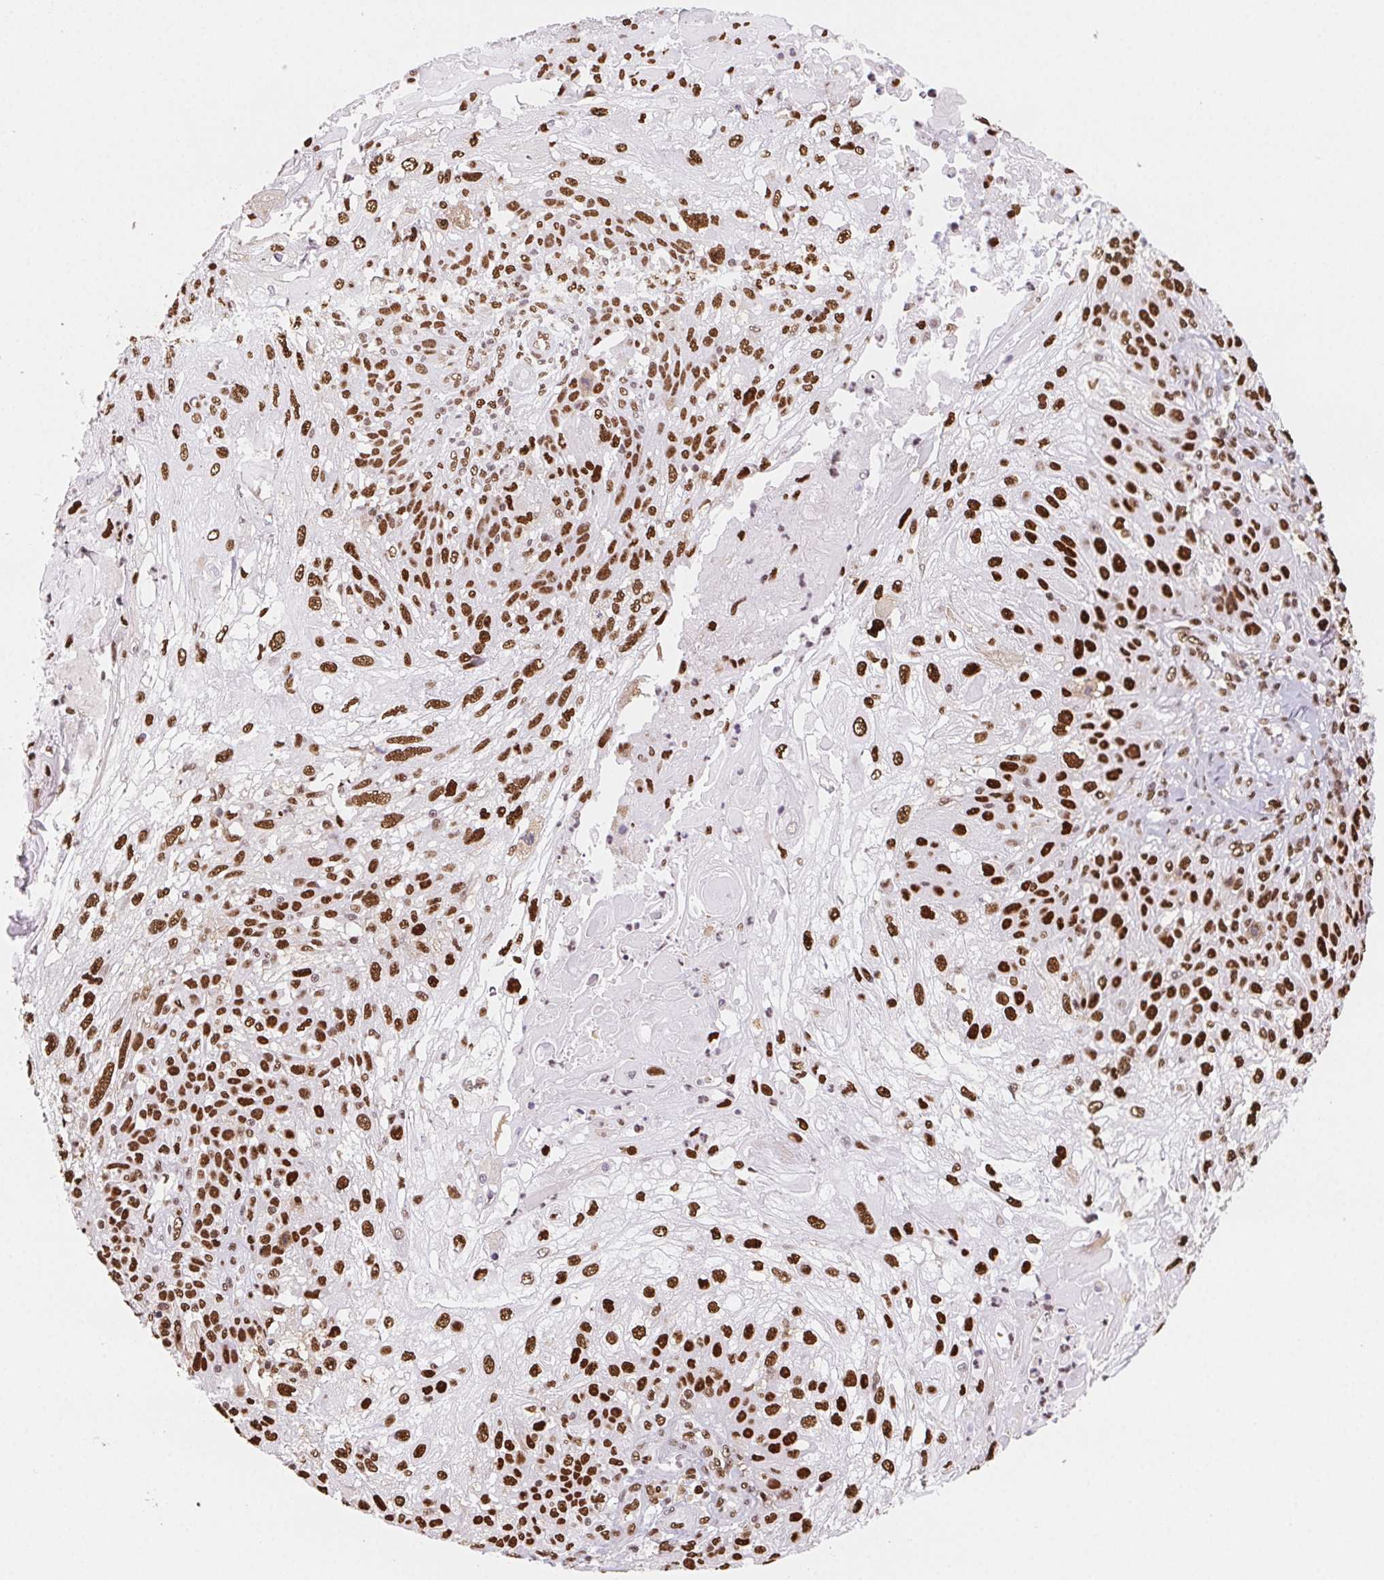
{"staining": {"intensity": "strong", "quantity": ">75%", "location": "nuclear"}, "tissue": "skin cancer", "cell_type": "Tumor cells", "image_type": "cancer", "snomed": [{"axis": "morphology", "description": "Normal tissue, NOS"}, {"axis": "morphology", "description": "Squamous cell carcinoma, NOS"}, {"axis": "topography", "description": "Skin"}], "caption": "Human skin squamous cell carcinoma stained with a protein marker shows strong staining in tumor cells.", "gene": "SET", "patient": {"sex": "female", "age": 83}}